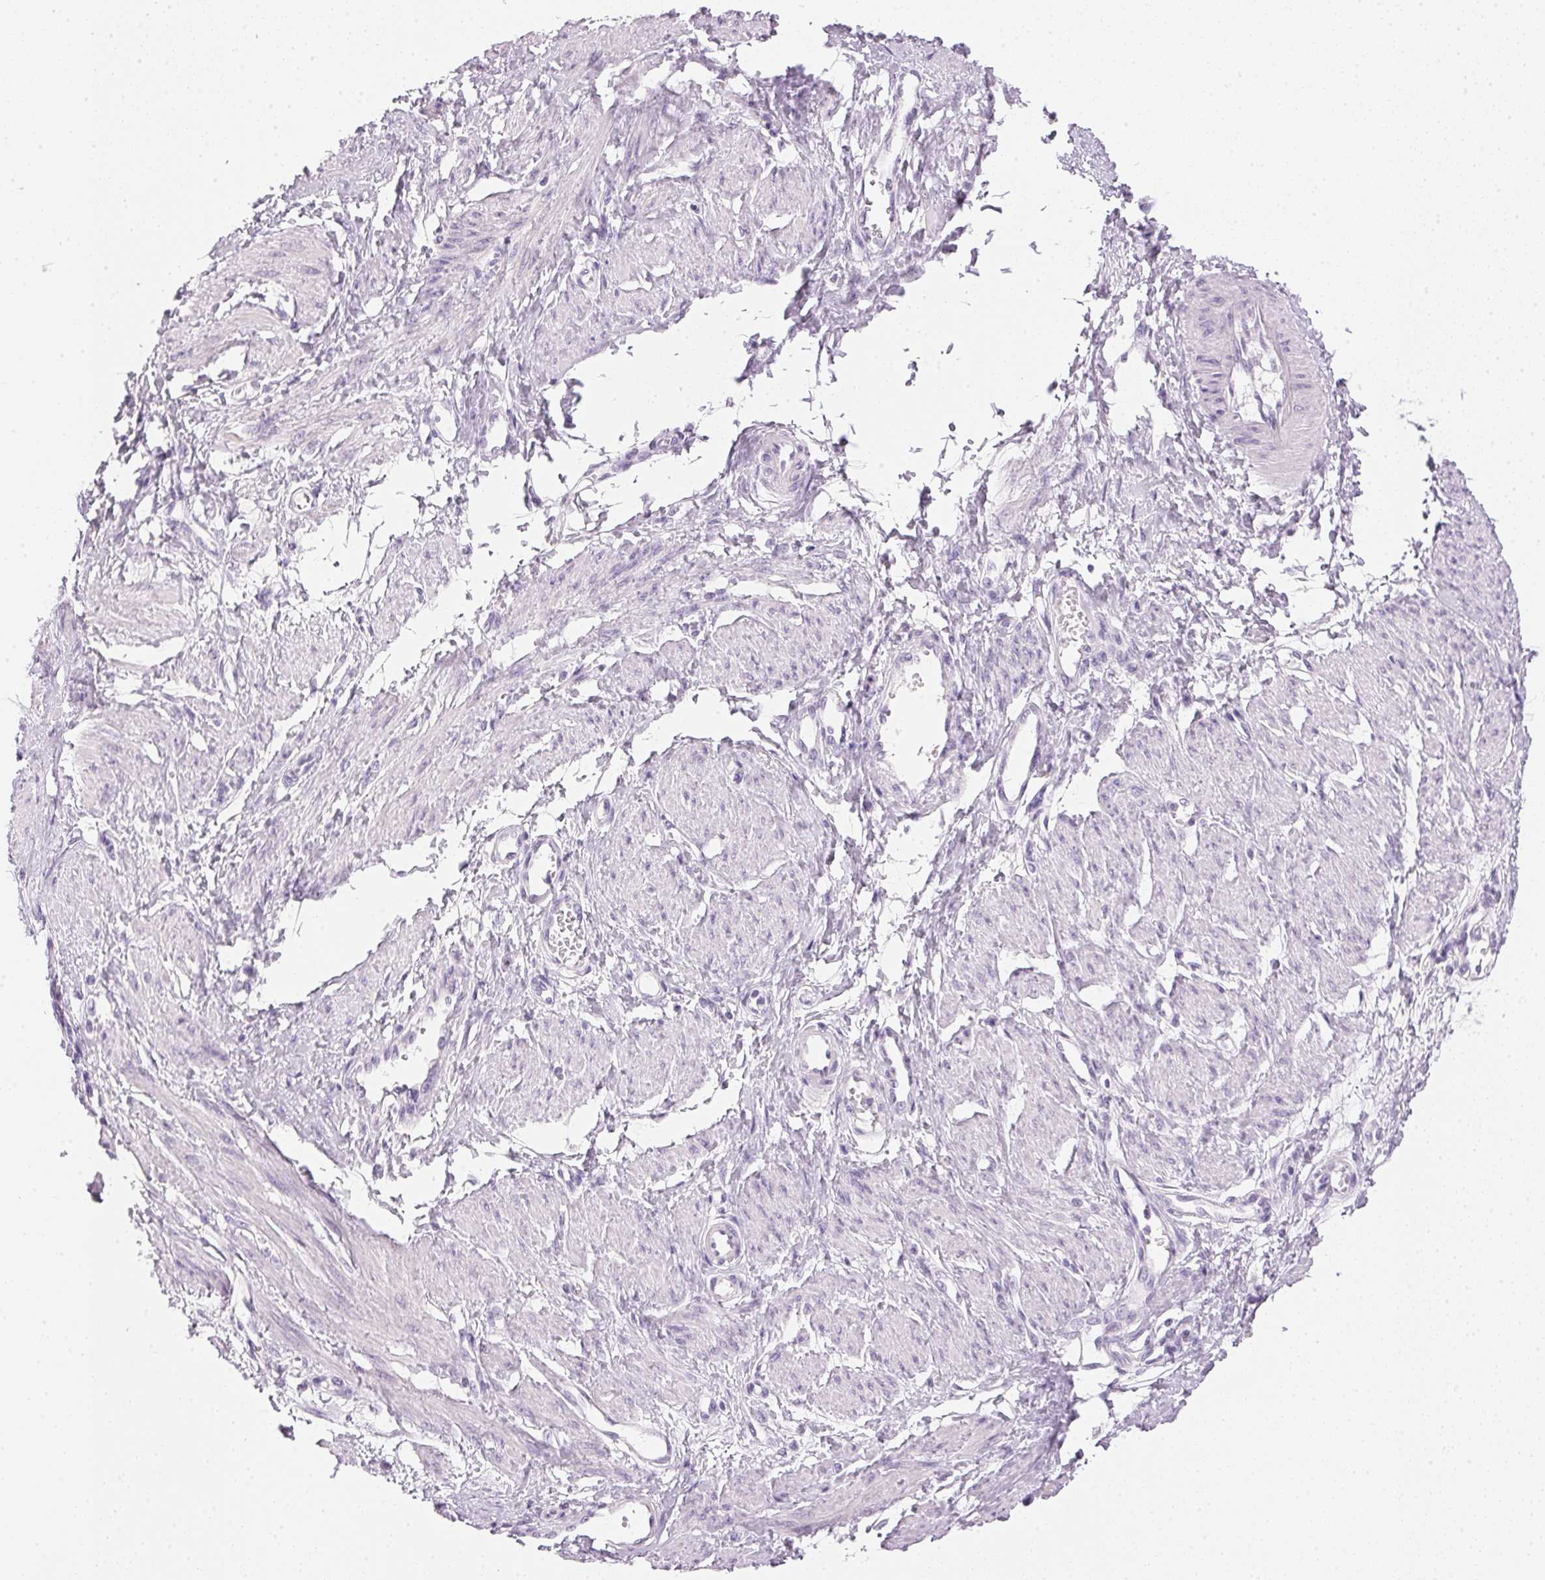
{"staining": {"intensity": "negative", "quantity": "none", "location": "none"}, "tissue": "smooth muscle", "cell_type": "Smooth muscle cells", "image_type": "normal", "snomed": [{"axis": "morphology", "description": "Normal tissue, NOS"}, {"axis": "topography", "description": "Smooth muscle"}, {"axis": "topography", "description": "Uterus"}], "caption": "Smooth muscle cells show no significant positivity in benign smooth muscle. (Brightfield microscopy of DAB immunohistochemistry (IHC) at high magnification).", "gene": "IGFBP1", "patient": {"sex": "female", "age": 39}}